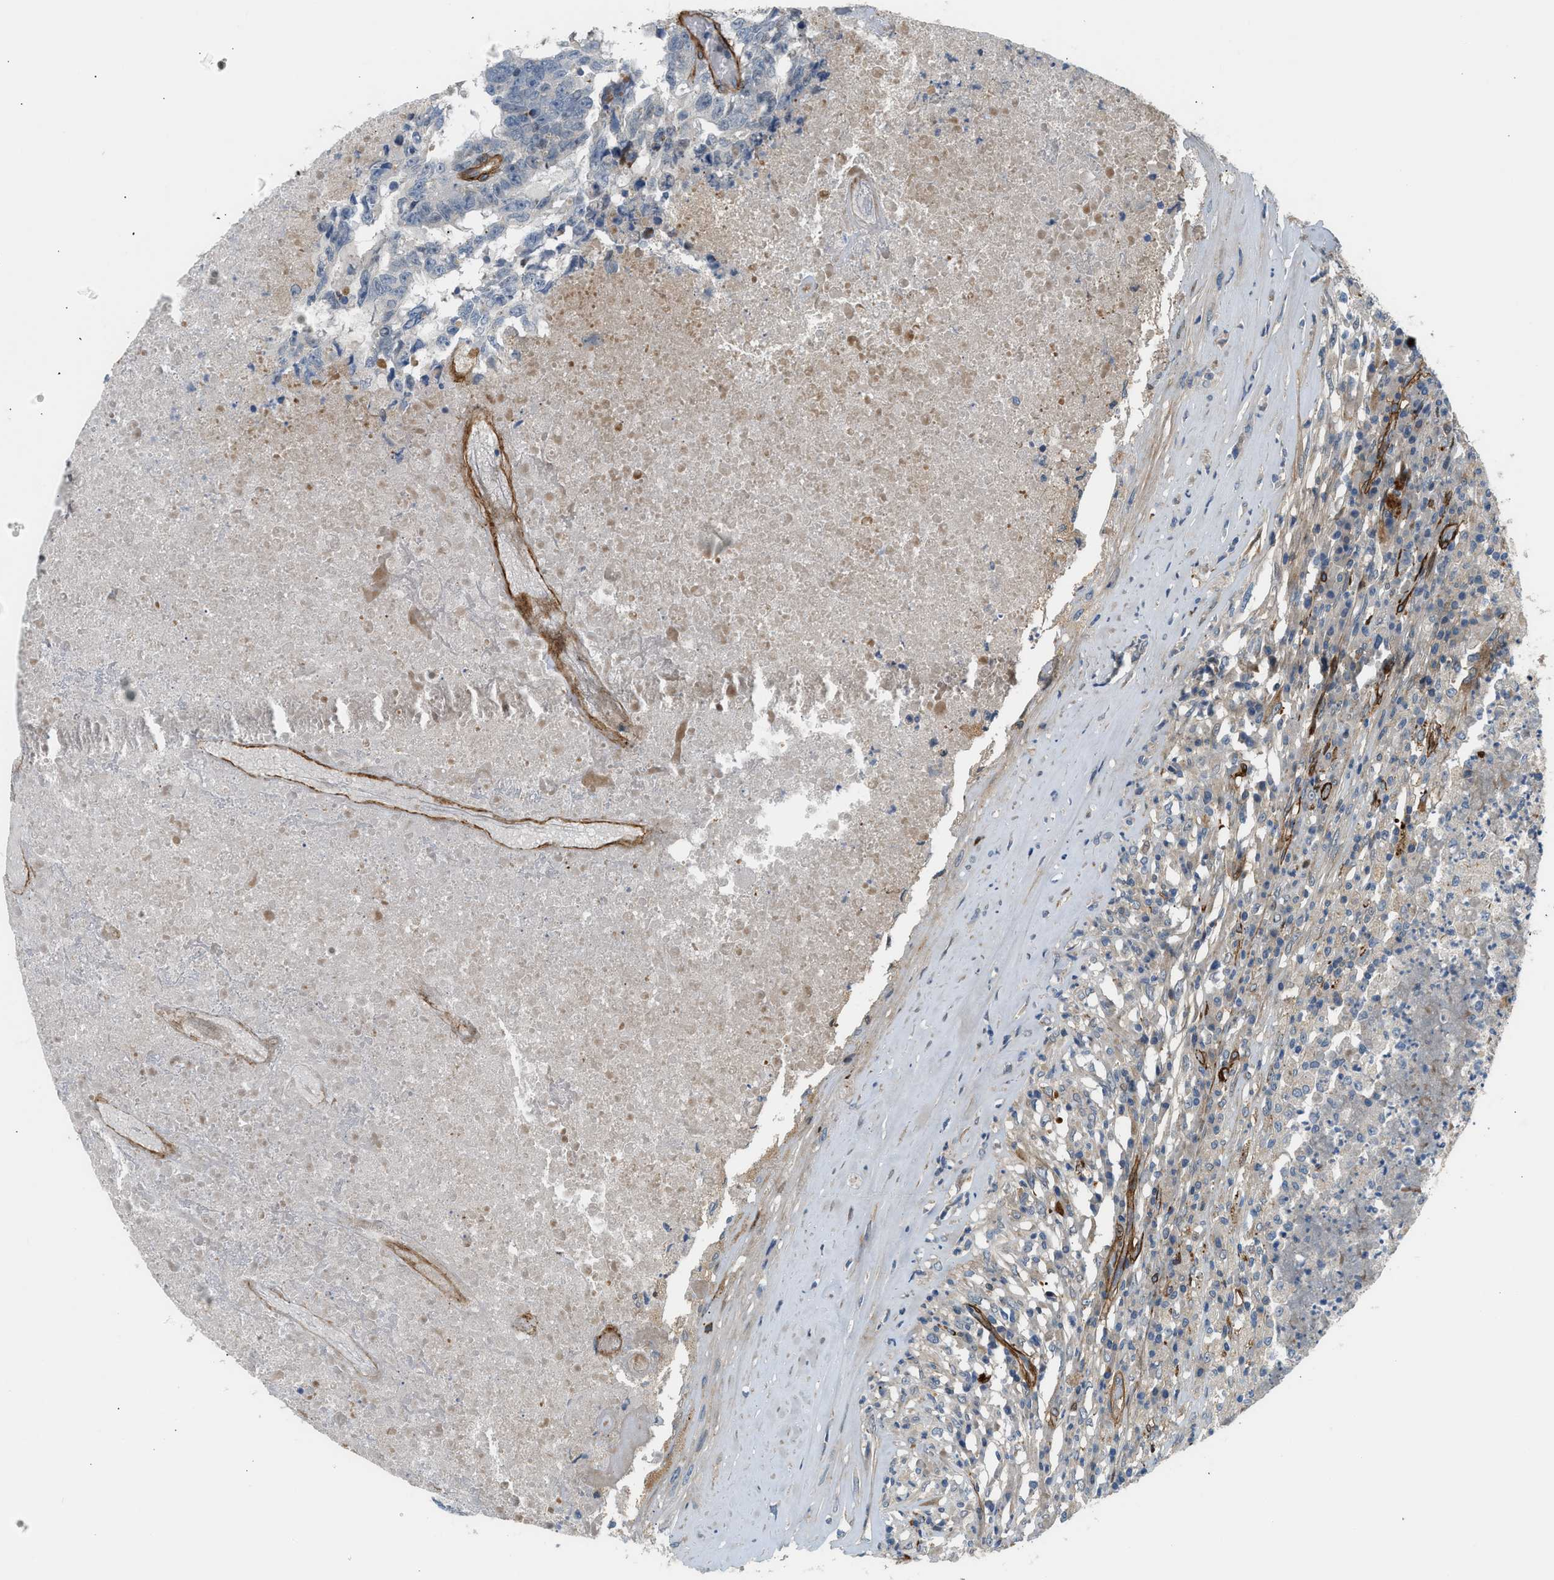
{"staining": {"intensity": "negative", "quantity": "none", "location": "none"}, "tissue": "testis cancer", "cell_type": "Tumor cells", "image_type": "cancer", "snomed": [{"axis": "morphology", "description": "Necrosis, NOS"}, {"axis": "morphology", "description": "Carcinoma, Embryonal, NOS"}, {"axis": "topography", "description": "Testis"}], "caption": "This photomicrograph is of testis cancer stained with immunohistochemistry to label a protein in brown with the nuclei are counter-stained blue. There is no expression in tumor cells.", "gene": "EDNRA", "patient": {"sex": "male", "age": 19}}